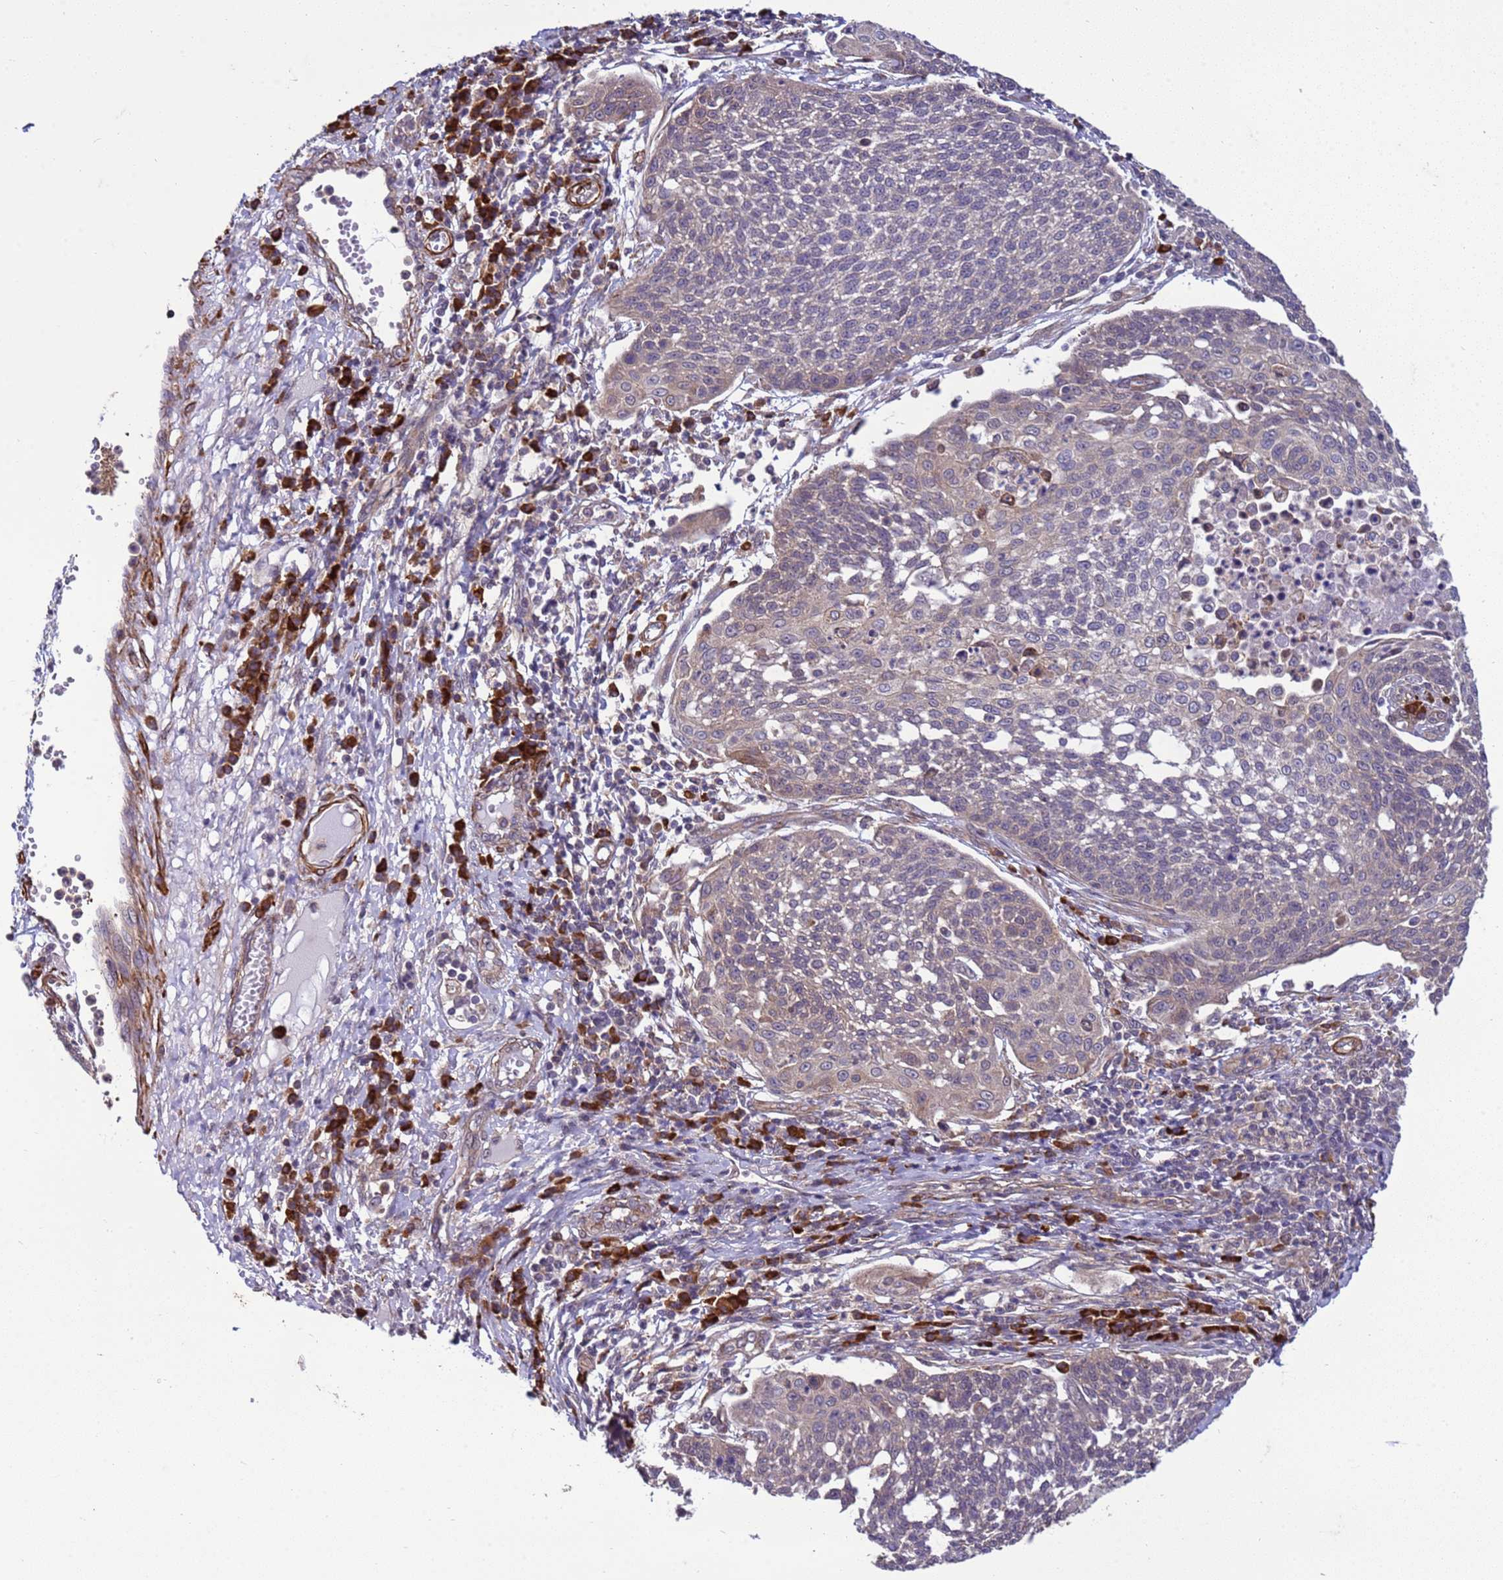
{"staining": {"intensity": "weak", "quantity": "<25%", "location": "cytoplasmic/membranous"}, "tissue": "cervical cancer", "cell_type": "Tumor cells", "image_type": "cancer", "snomed": [{"axis": "morphology", "description": "Squamous cell carcinoma, NOS"}, {"axis": "topography", "description": "Cervix"}], "caption": "Micrograph shows no significant protein expression in tumor cells of cervical squamous cell carcinoma. (DAB immunohistochemistry (IHC), high magnification).", "gene": "GEN1", "patient": {"sex": "female", "age": 34}}